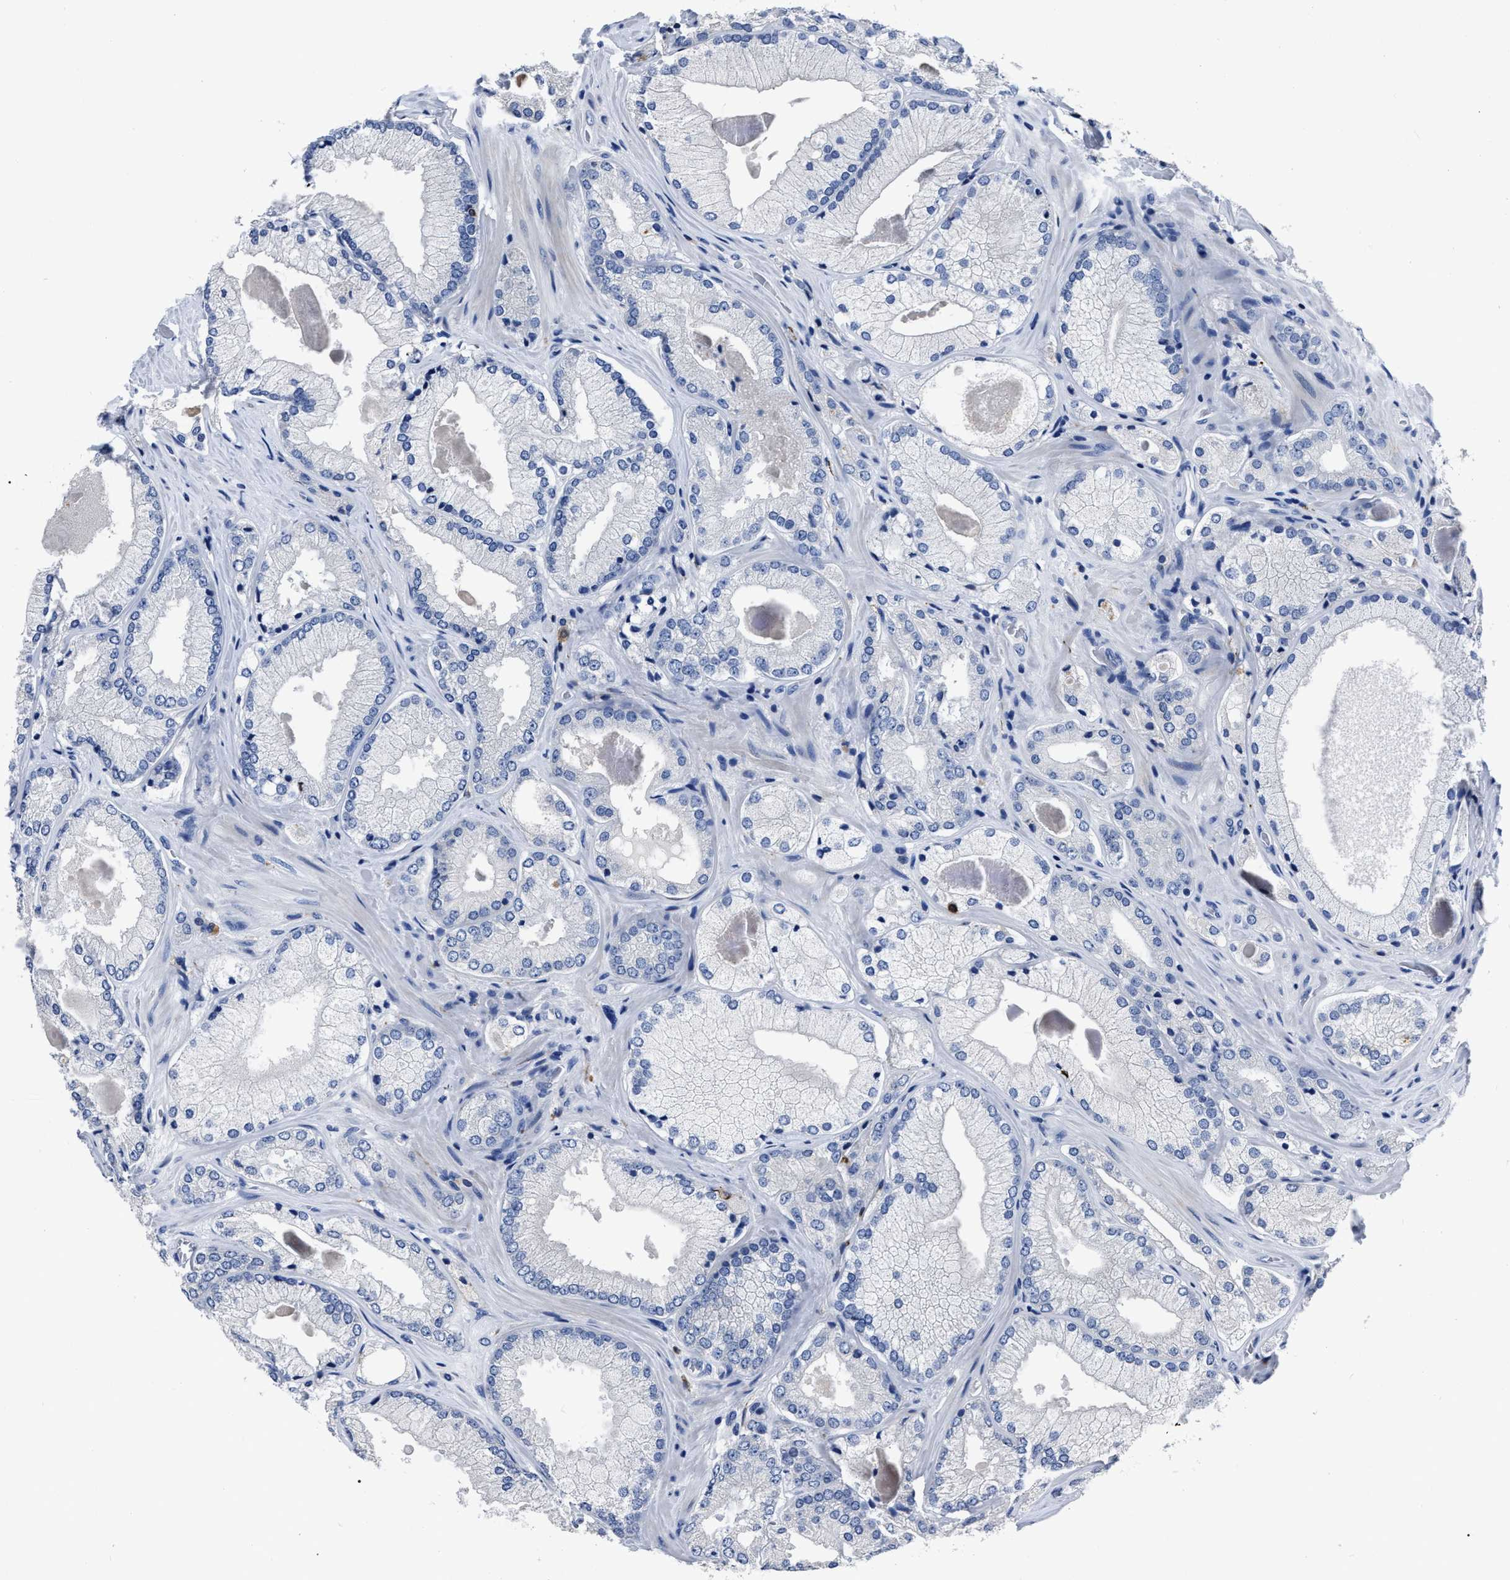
{"staining": {"intensity": "negative", "quantity": "none", "location": "none"}, "tissue": "prostate cancer", "cell_type": "Tumor cells", "image_type": "cancer", "snomed": [{"axis": "morphology", "description": "Adenocarcinoma, Low grade"}, {"axis": "topography", "description": "Prostate"}], "caption": "This is a photomicrograph of immunohistochemistry (IHC) staining of adenocarcinoma (low-grade) (prostate), which shows no expression in tumor cells. (DAB immunohistochemistry (IHC) with hematoxylin counter stain).", "gene": "OR10G3", "patient": {"sex": "male", "age": 65}}